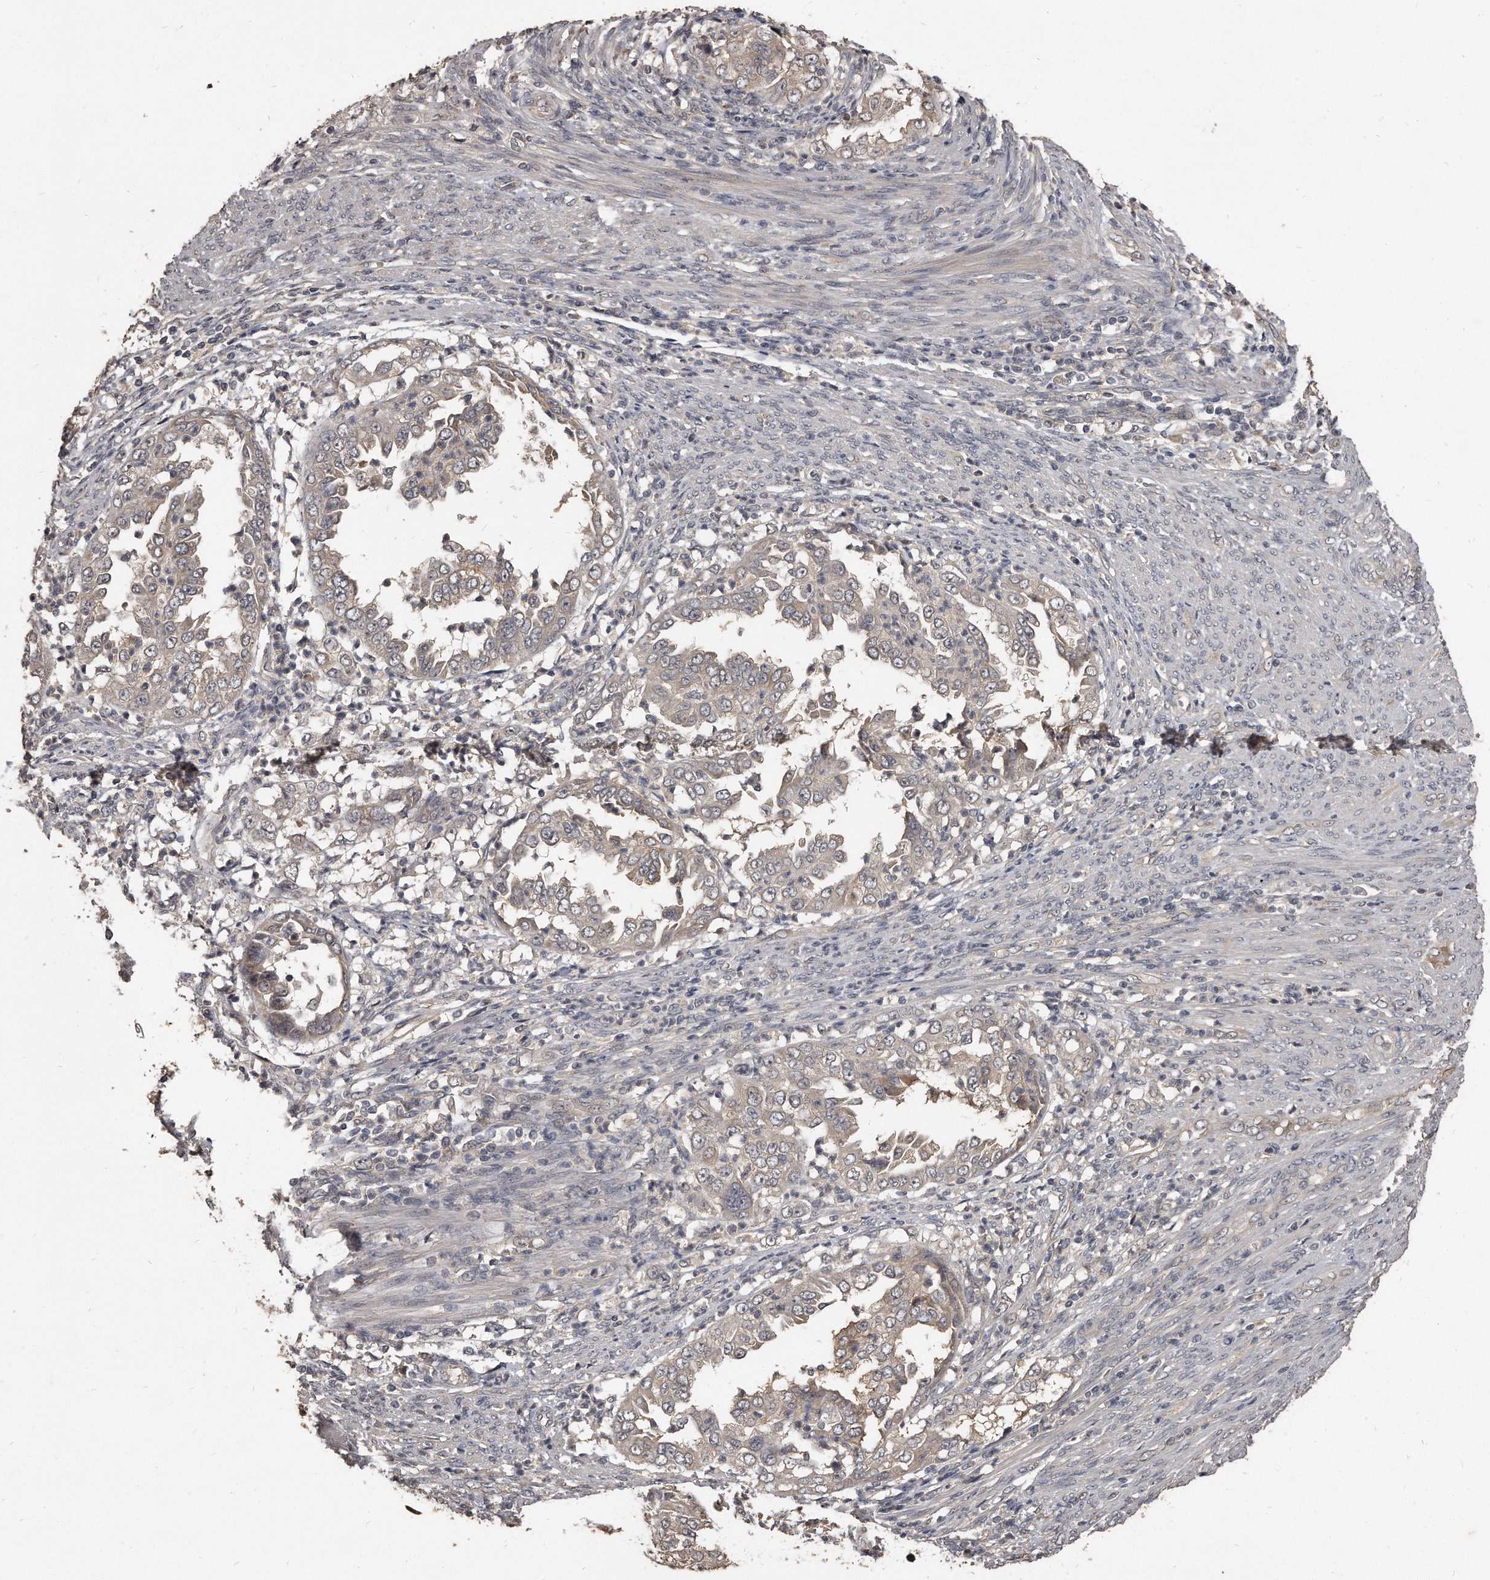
{"staining": {"intensity": "weak", "quantity": "<25%", "location": "cytoplasmic/membranous"}, "tissue": "endometrial cancer", "cell_type": "Tumor cells", "image_type": "cancer", "snomed": [{"axis": "morphology", "description": "Adenocarcinoma, NOS"}, {"axis": "topography", "description": "Endometrium"}], "caption": "This histopathology image is of adenocarcinoma (endometrial) stained with immunohistochemistry (IHC) to label a protein in brown with the nuclei are counter-stained blue. There is no positivity in tumor cells. (DAB IHC visualized using brightfield microscopy, high magnification).", "gene": "GRB10", "patient": {"sex": "female", "age": 85}}